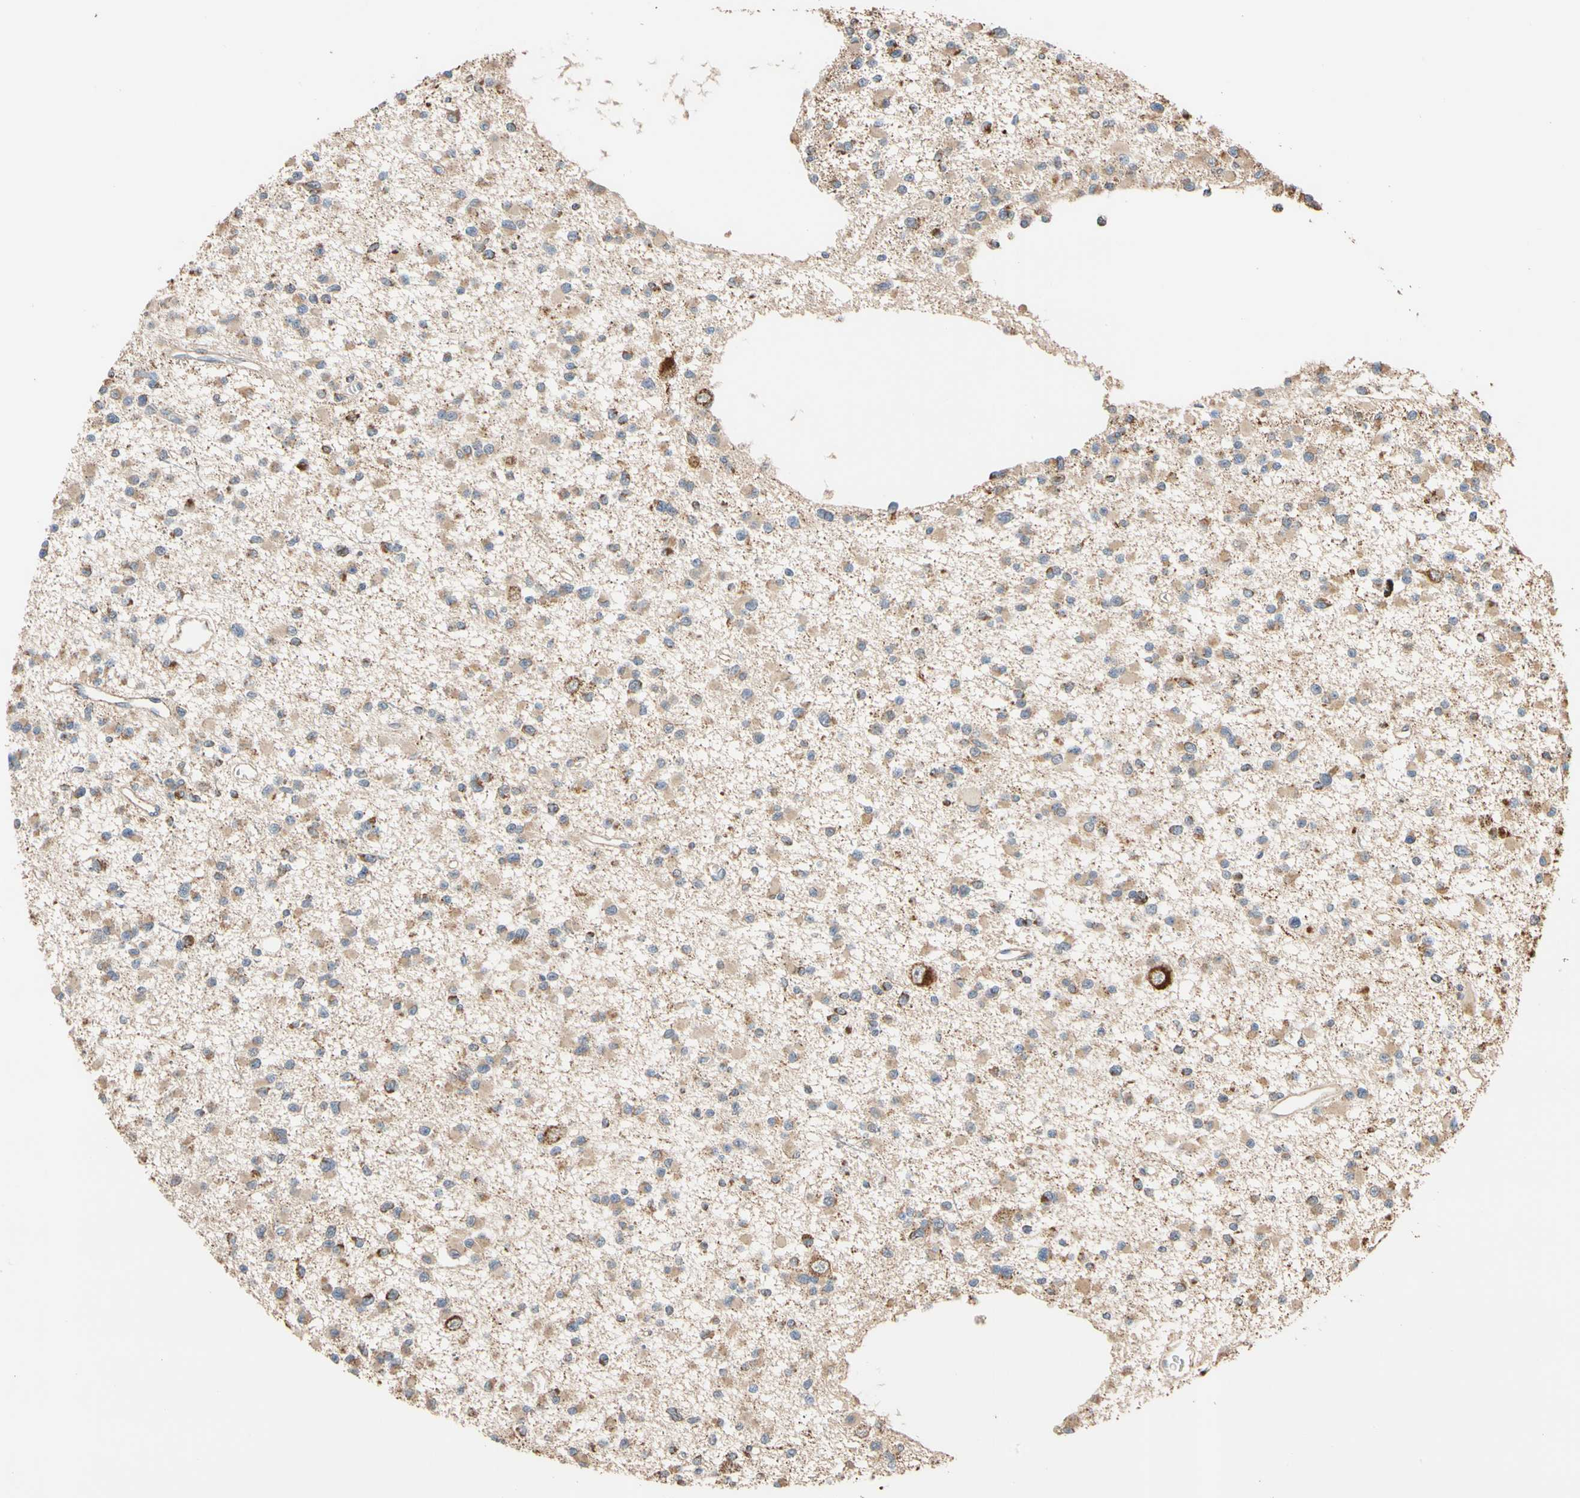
{"staining": {"intensity": "weak", "quantity": "25%-75%", "location": "cytoplasmic/membranous"}, "tissue": "glioma", "cell_type": "Tumor cells", "image_type": "cancer", "snomed": [{"axis": "morphology", "description": "Glioma, malignant, Low grade"}, {"axis": "topography", "description": "Brain"}], "caption": "IHC (DAB (3,3'-diaminobenzidine)) staining of glioma exhibits weak cytoplasmic/membranous protein expression in about 25%-75% of tumor cells. (DAB (3,3'-diaminobenzidine) IHC, brown staining for protein, blue staining for nuclei).", "gene": "IP6K2", "patient": {"sex": "female", "age": 22}}